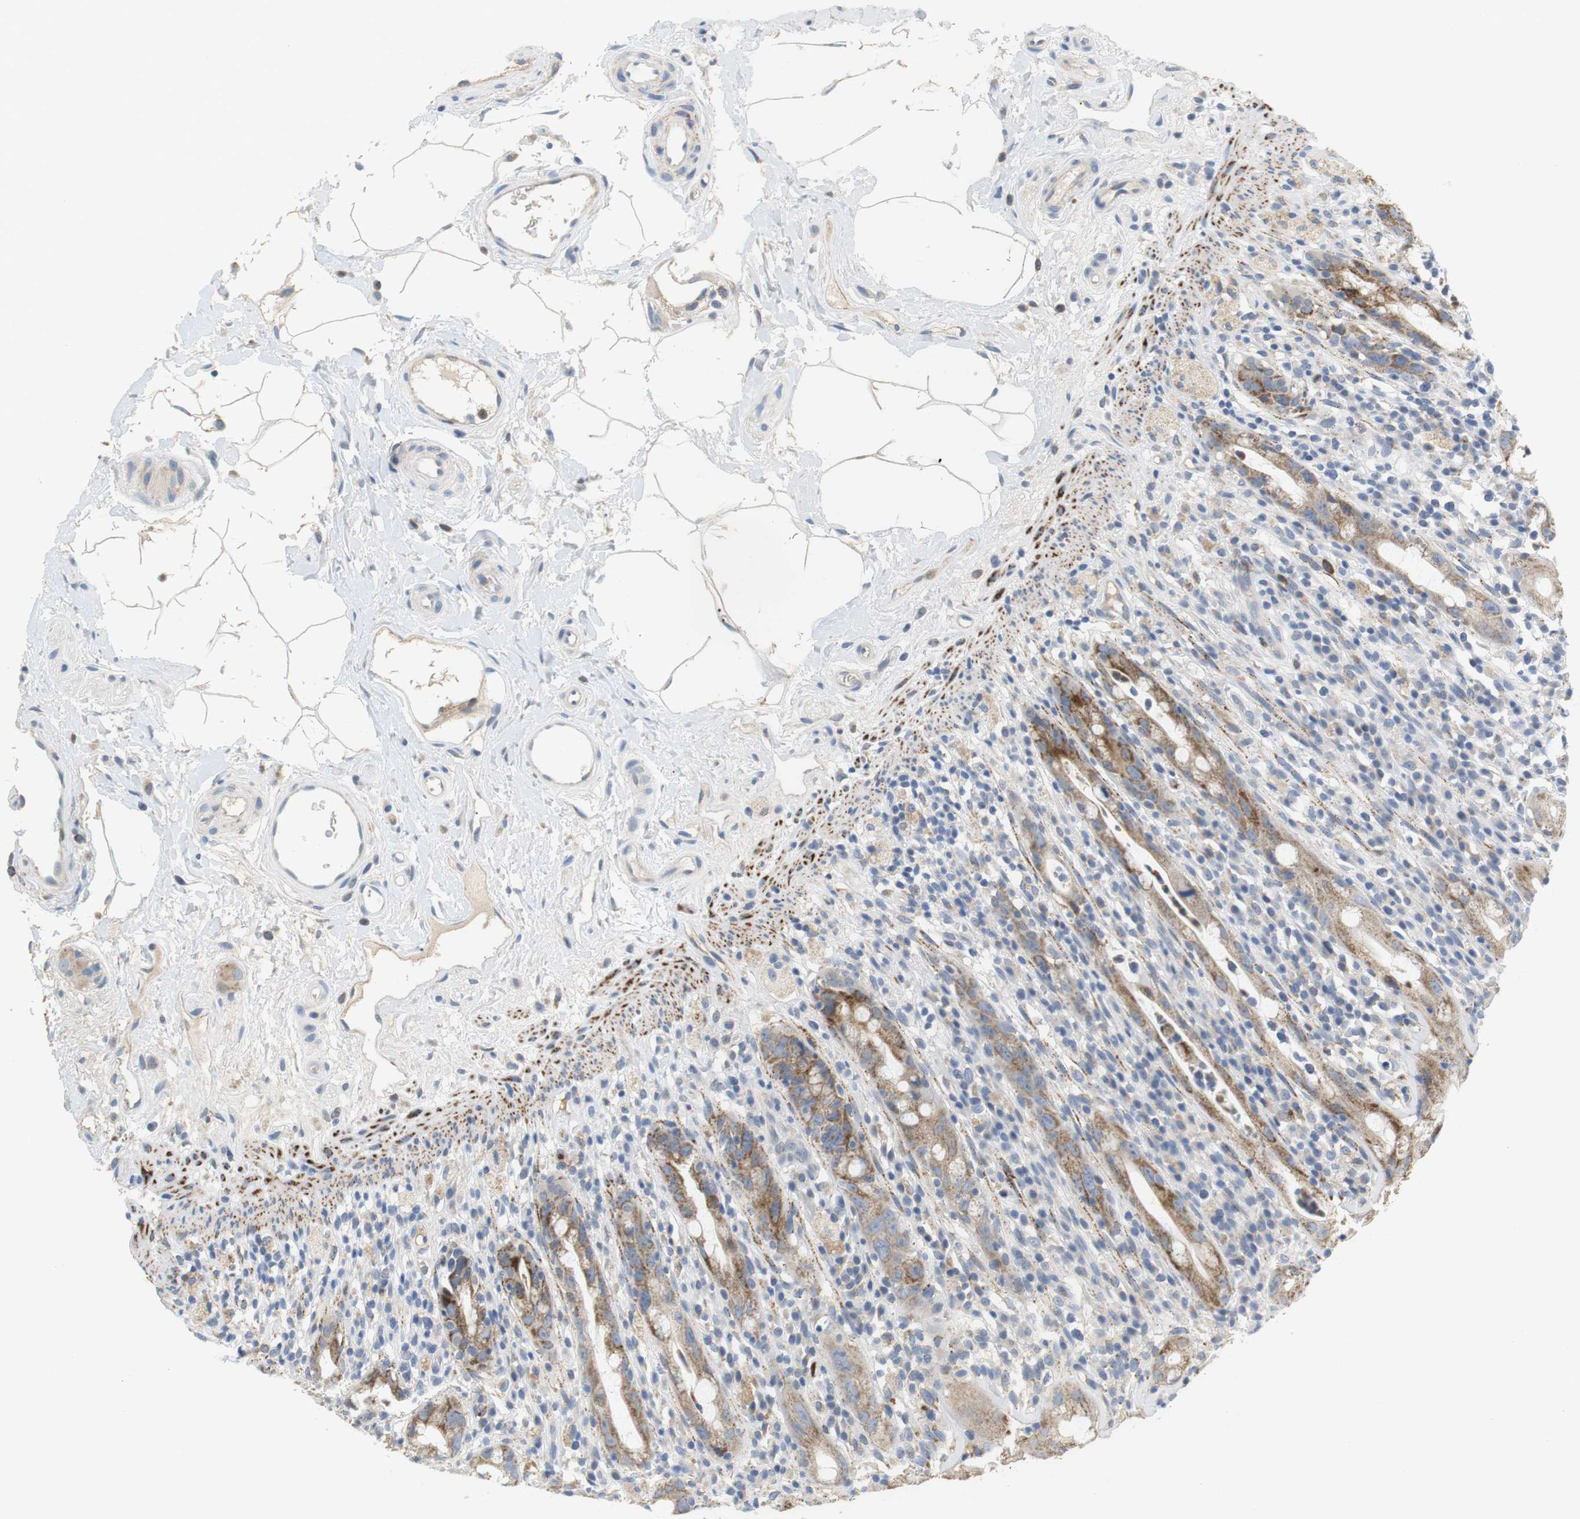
{"staining": {"intensity": "moderate", "quantity": ">75%", "location": "cytoplasmic/membranous"}, "tissue": "rectum", "cell_type": "Glandular cells", "image_type": "normal", "snomed": [{"axis": "morphology", "description": "Normal tissue, NOS"}, {"axis": "topography", "description": "Rectum"}], "caption": "A brown stain labels moderate cytoplasmic/membranous positivity of a protein in glandular cells of normal human rectum.", "gene": "CD300E", "patient": {"sex": "male", "age": 44}}